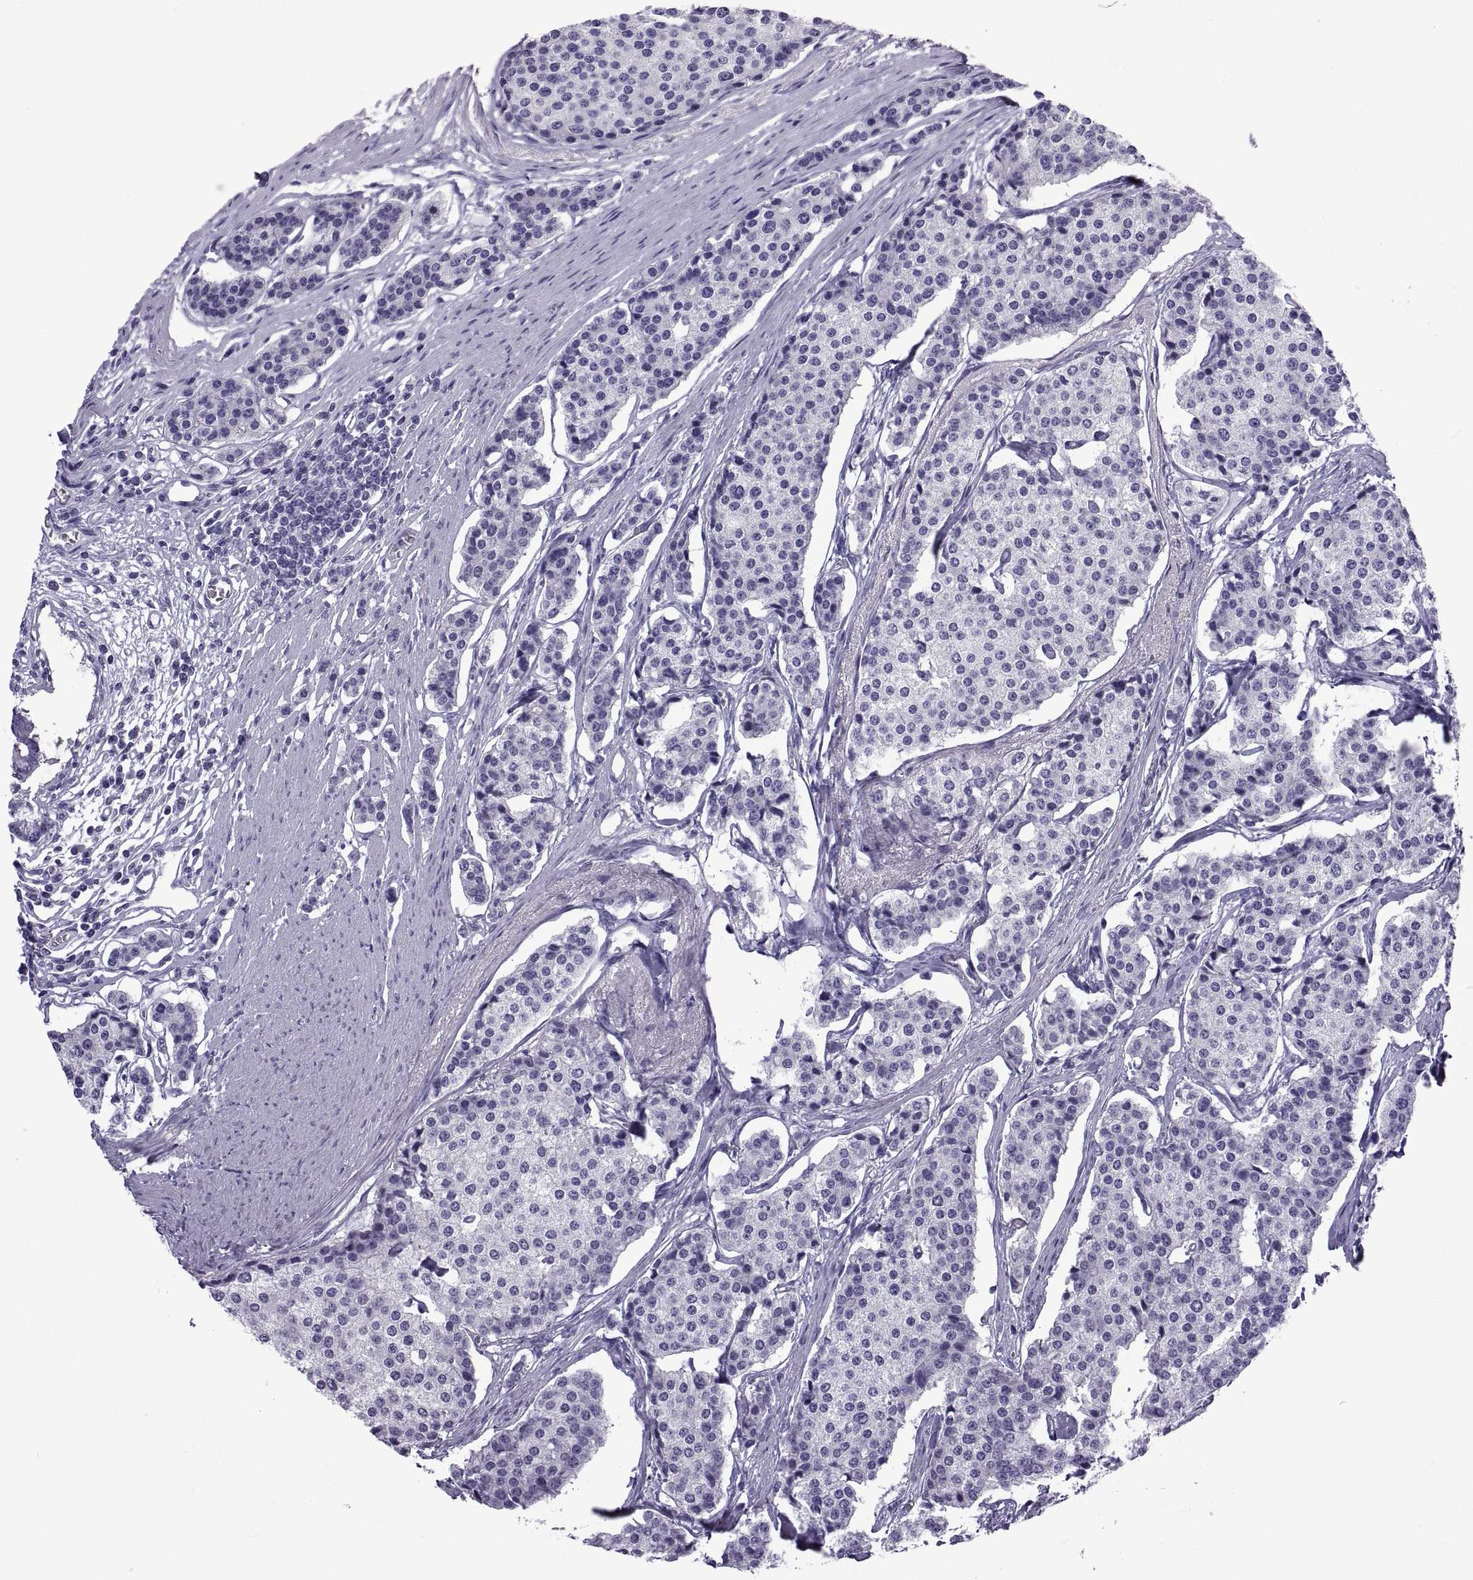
{"staining": {"intensity": "negative", "quantity": "none", "location": "none"}, "tissue": "carcinoid", "cell_type": "Tumor cells", "image_type": "cancer", "snomed": [{"axis": "morphology", "description": "Carcinoid, malignant, NOS"}, {"axis": "topography", "description": "Small intestine"}], "caption": "DAB (3,3'-diaminobenzidine) immunohistochemical staining of carcinoid exhibits no significant staining in tumor cells.", "gene": "SPDYE1", "patient": {"sex": "female", "age": 65}}